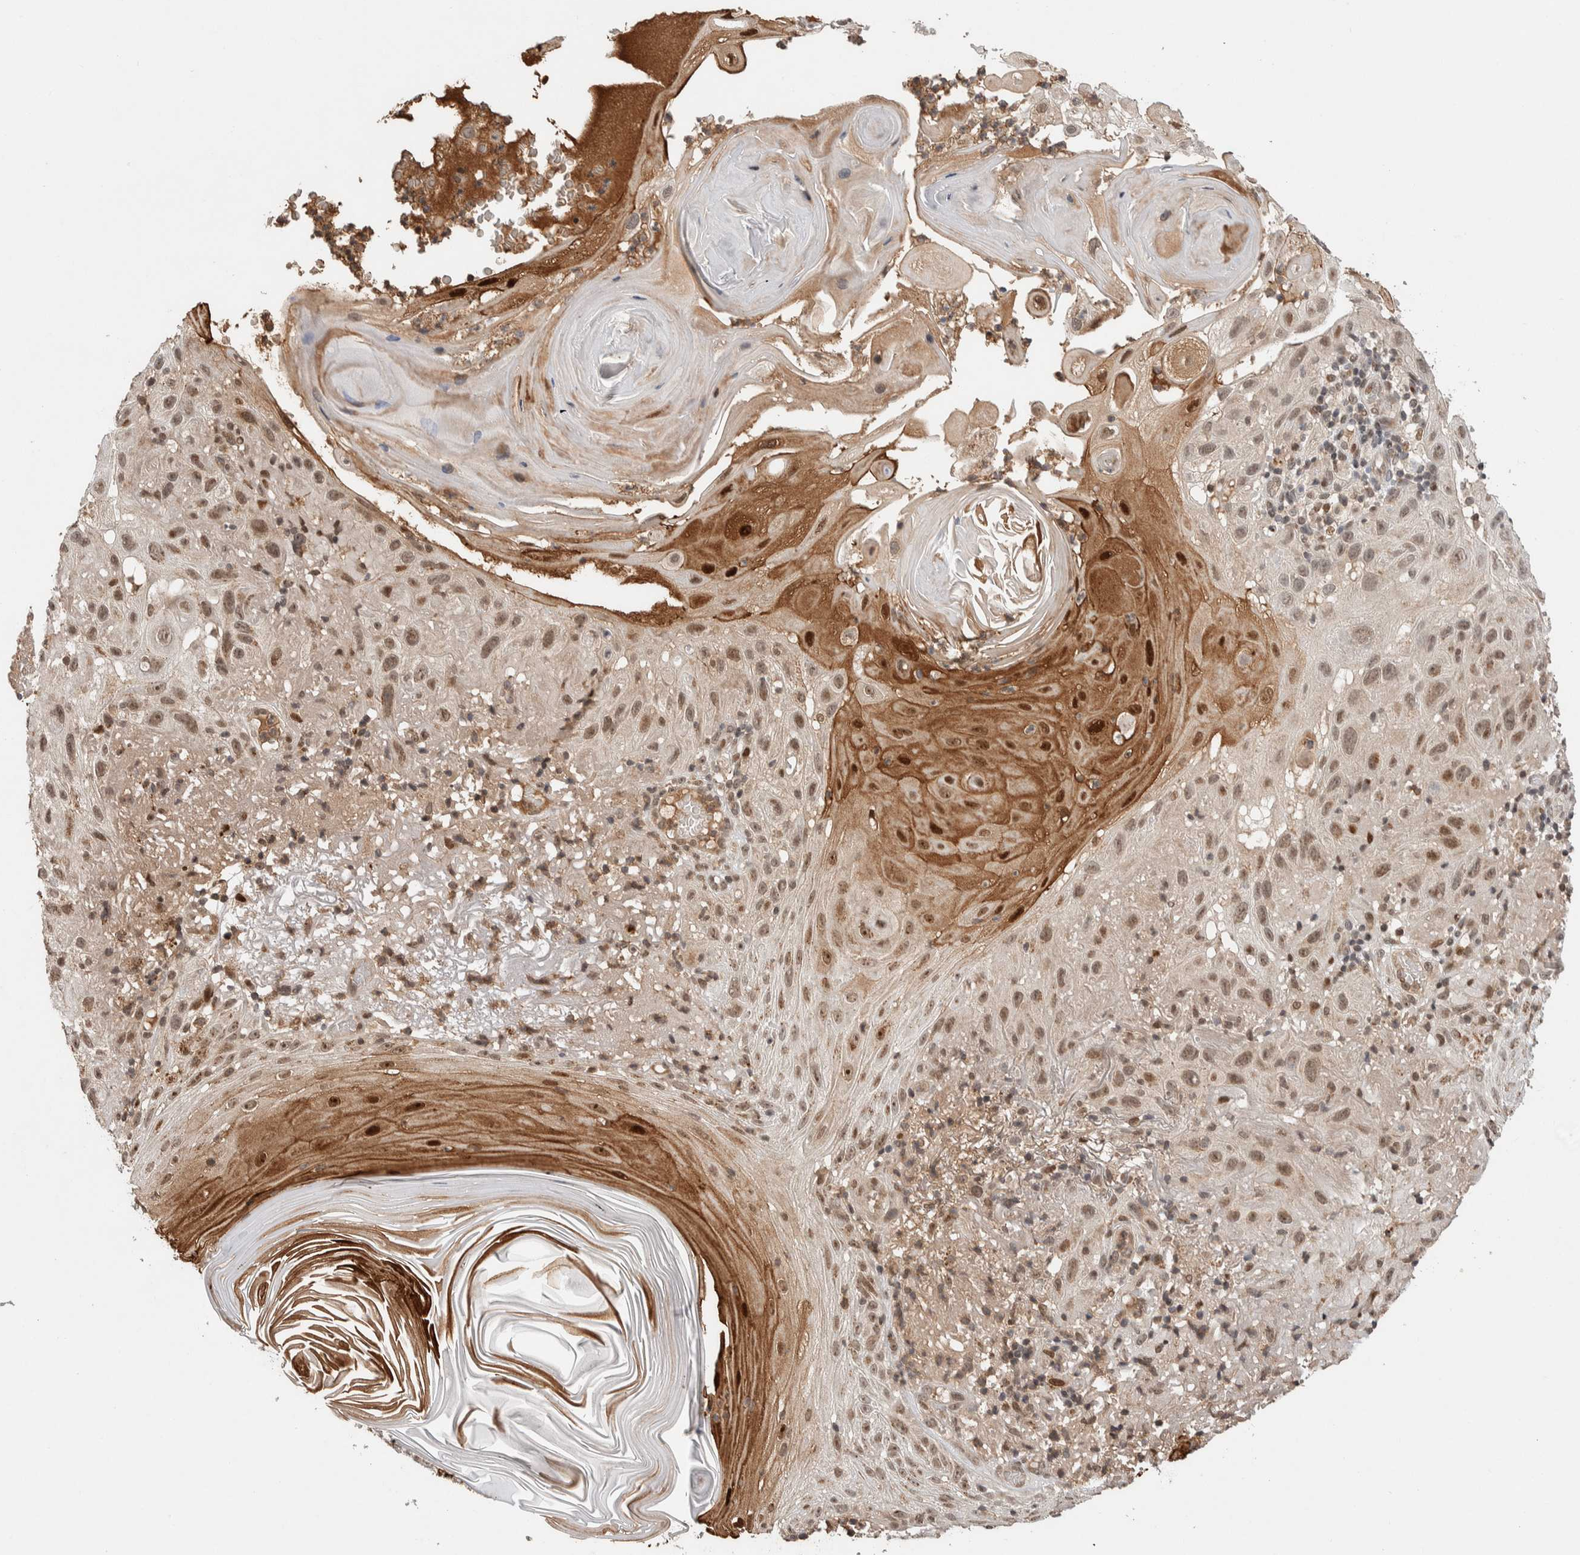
{"staining": {"intensity": "moderate", "quantity": ">75%", "location": "nuclear"}, "tissue": "skin cancer", "cell_type": "Tumor cells", "image_type": "cancer", "snomed": [{"axis": "morphology", "description": "Squamous cell carcinoma, NOS"}, {"axis": "topography", "description": "Skin"}], "caption": "An image showing moderate nuclear staining in about >75% of tumor cells in squamous cell carcinoma (skin), as visualized by brown immunohistochemical staining.", "gene": "ZNF521", "patient": {"sex": "female", "age": 96}}